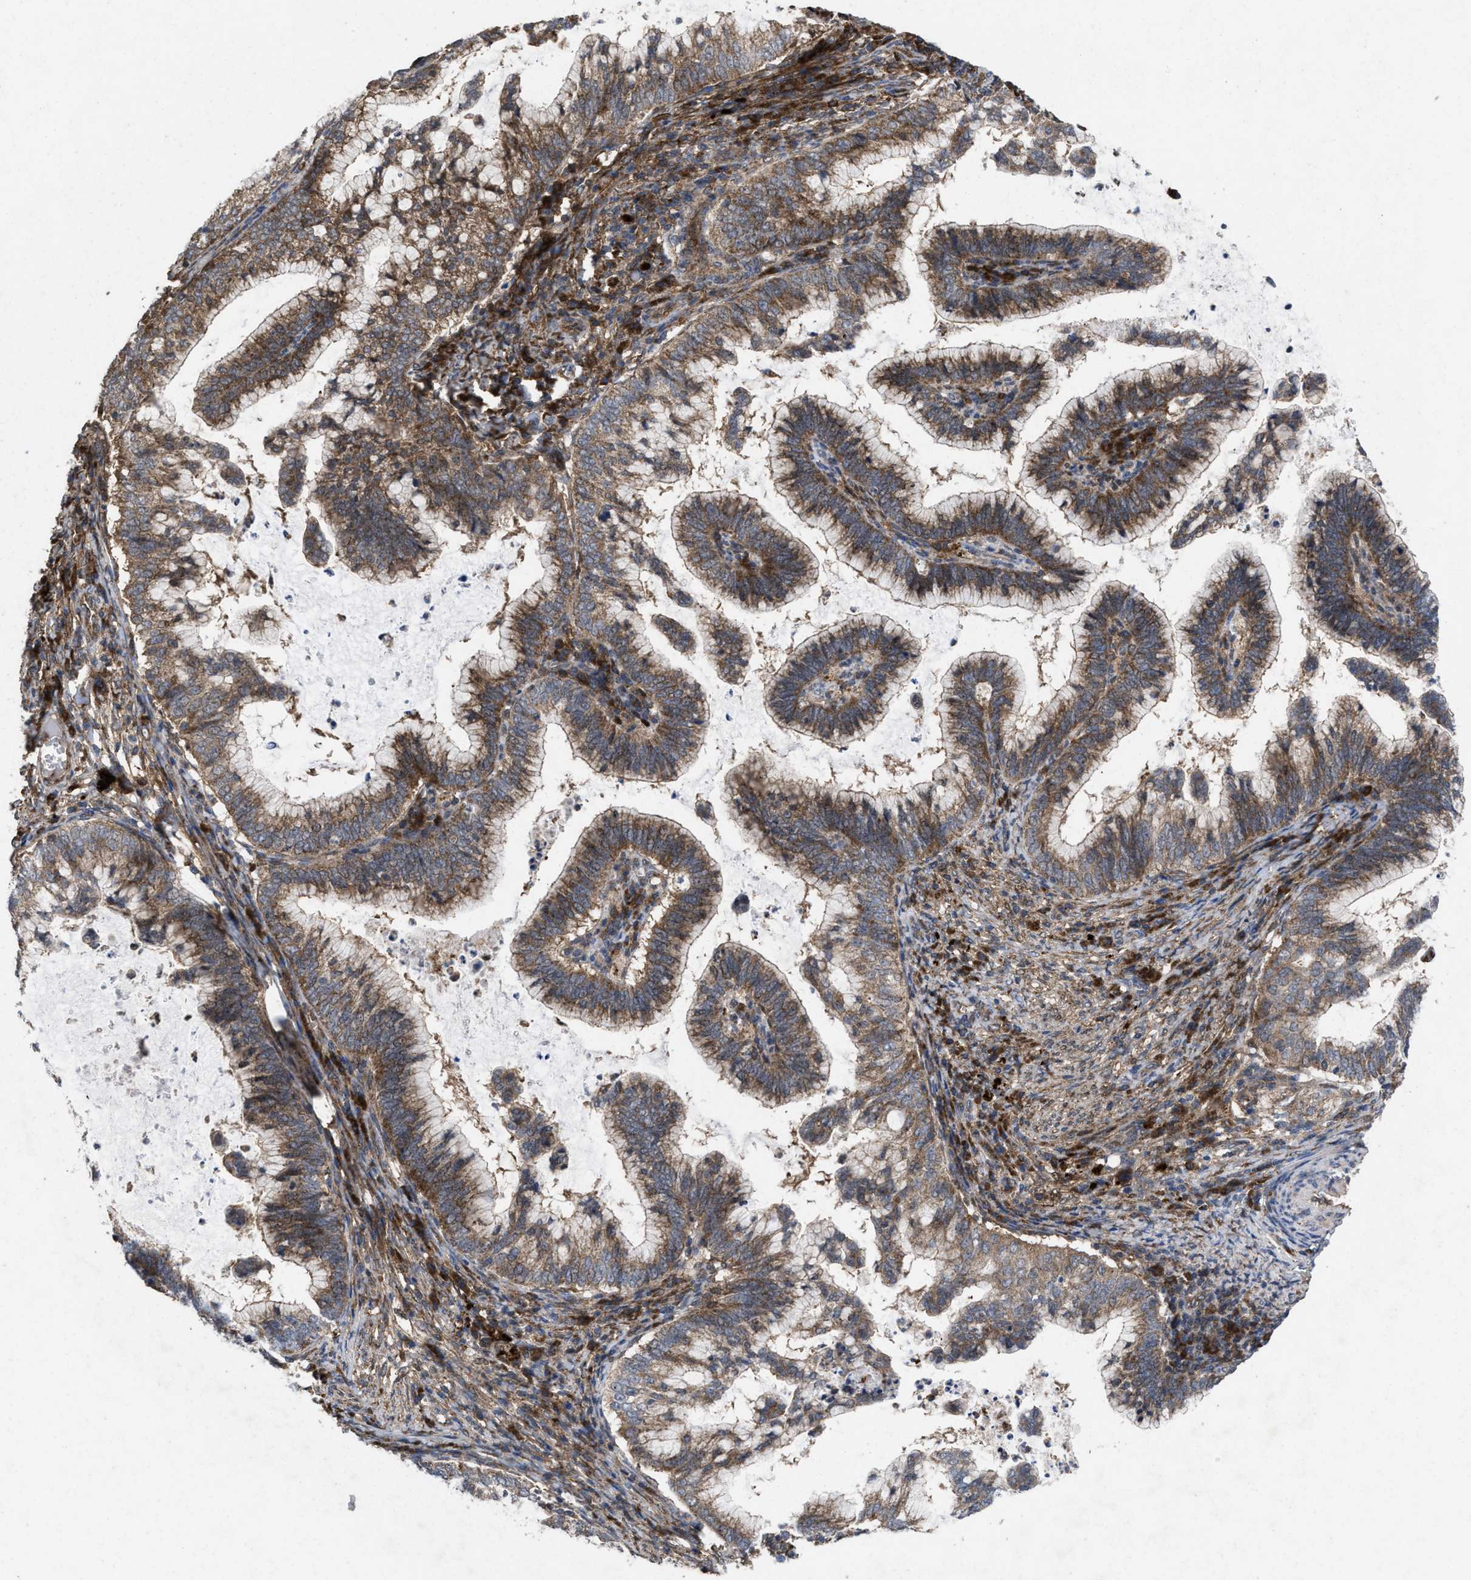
{"staining": {"intensity": "moderate", "quantity": ">75%", "location": "cytoplasmic/membranous"}, "tissue": "cervical cancer", "cell_type": "Tumor cells", "image_type": "cancer", "snomed": [{"axis": "morphology", "description": "Adenocarcinoma, NOS"}, {"axis": "topography", "description": "Cervix"}], "caption": "IHC (DAB) staining of cervical cancer (adenocarcinoma) displays moderate cytoplasmic/membranous protein positivity in approximately >75% of tumor cells.", "gene": "MSI2", "patient": {"sex": "female", "age": 36}}